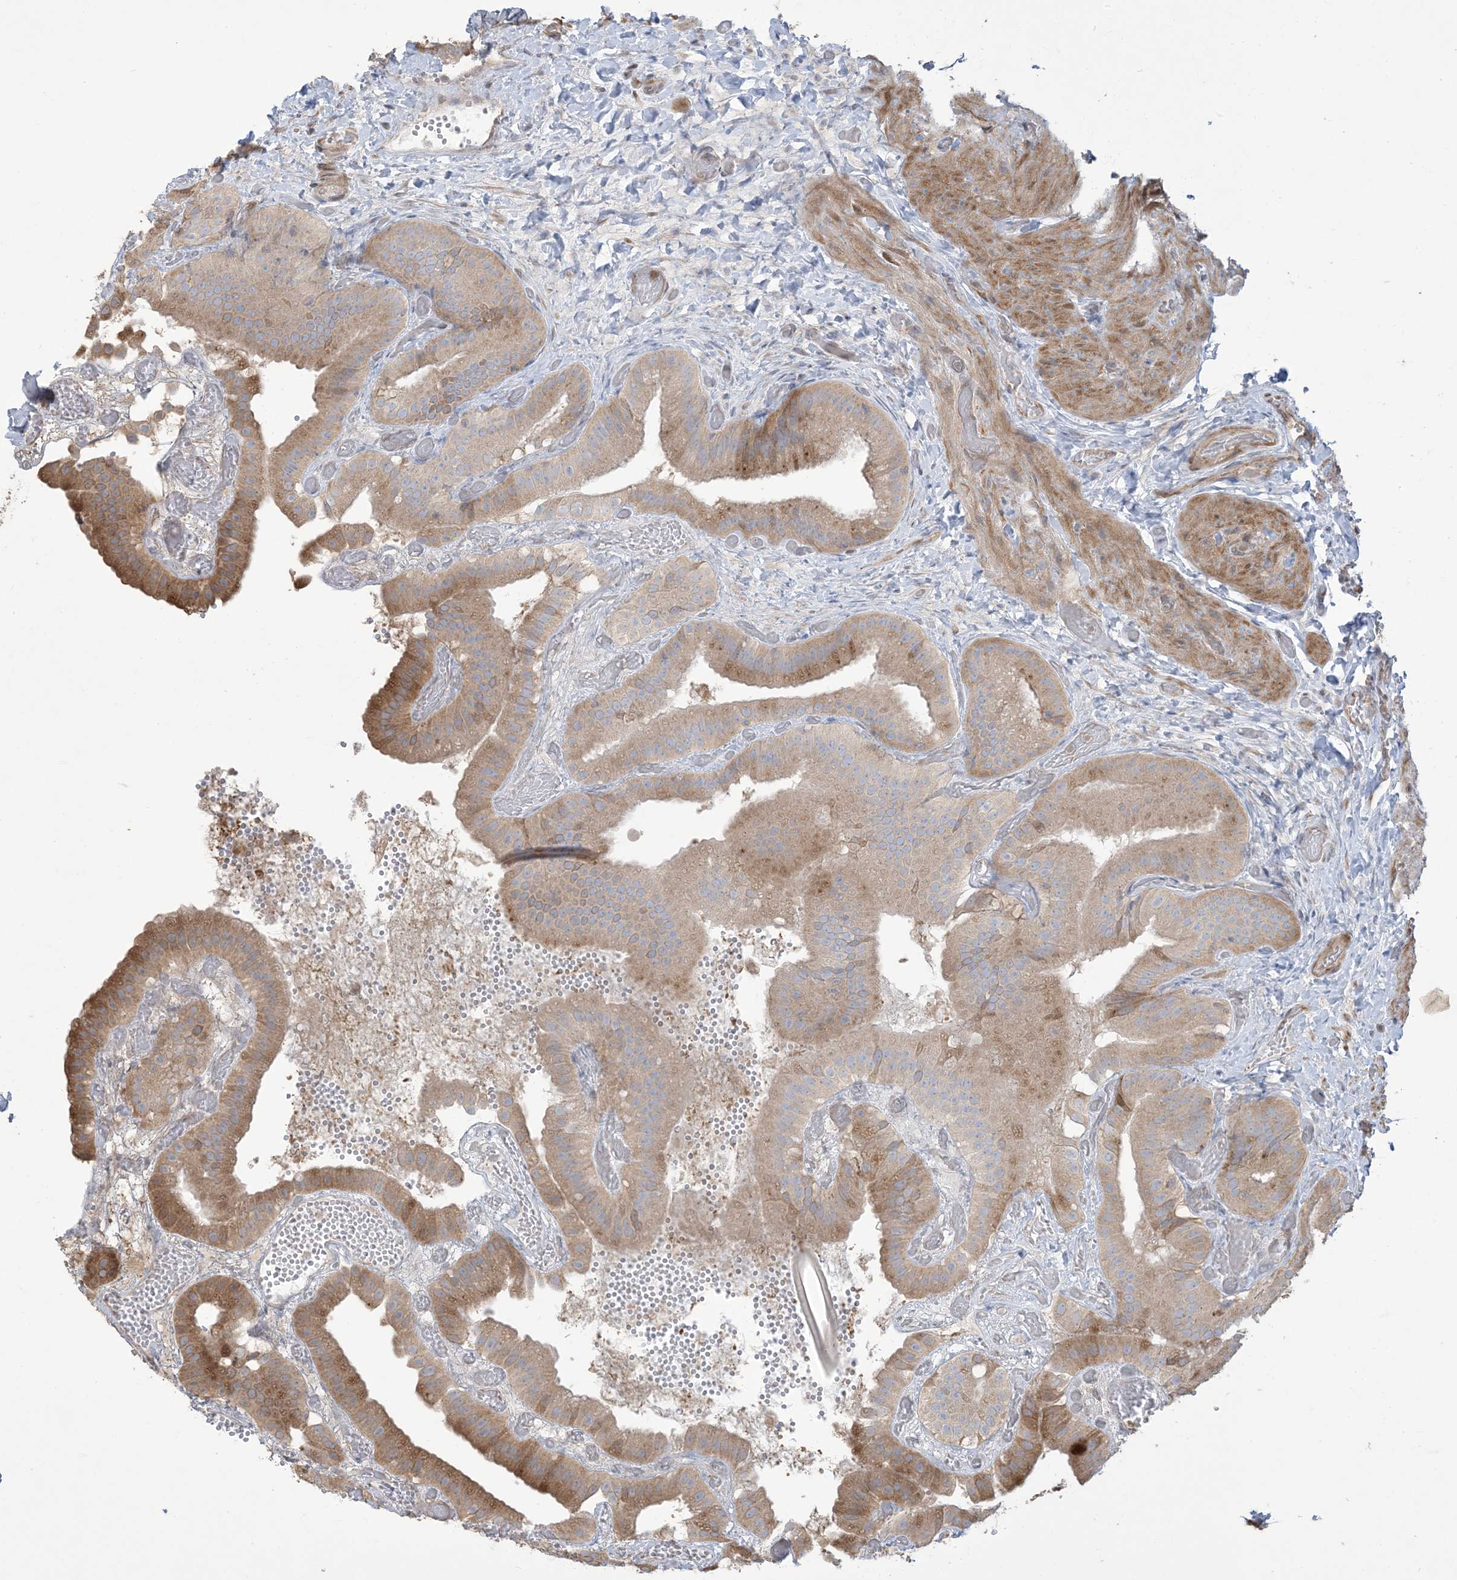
{"staining": {"intensity": "strong", "quantity": "25%-75%", "location": "cytoplasmic/membranous"}, "tissue": "gallbladder", "cell_type": "Glandular cells", "image_type": "normal", "snomed": [{"axis": "morphology", "description": "Normal tissue, NOS"}, {"axis": "topography", "description": "Gallbladder"}], "caption": "Gallbladder stained with DAB immunohistochemistry (IHC) shows high levels of strong cytoplasmic/membranous staining in approximately 25%-75% of glandular cells. (brown staining indicates protein expression, while blue staining denotes nuclei).", "gene": "KLHL18", "patient": {"sex": "female", "age": 64}}